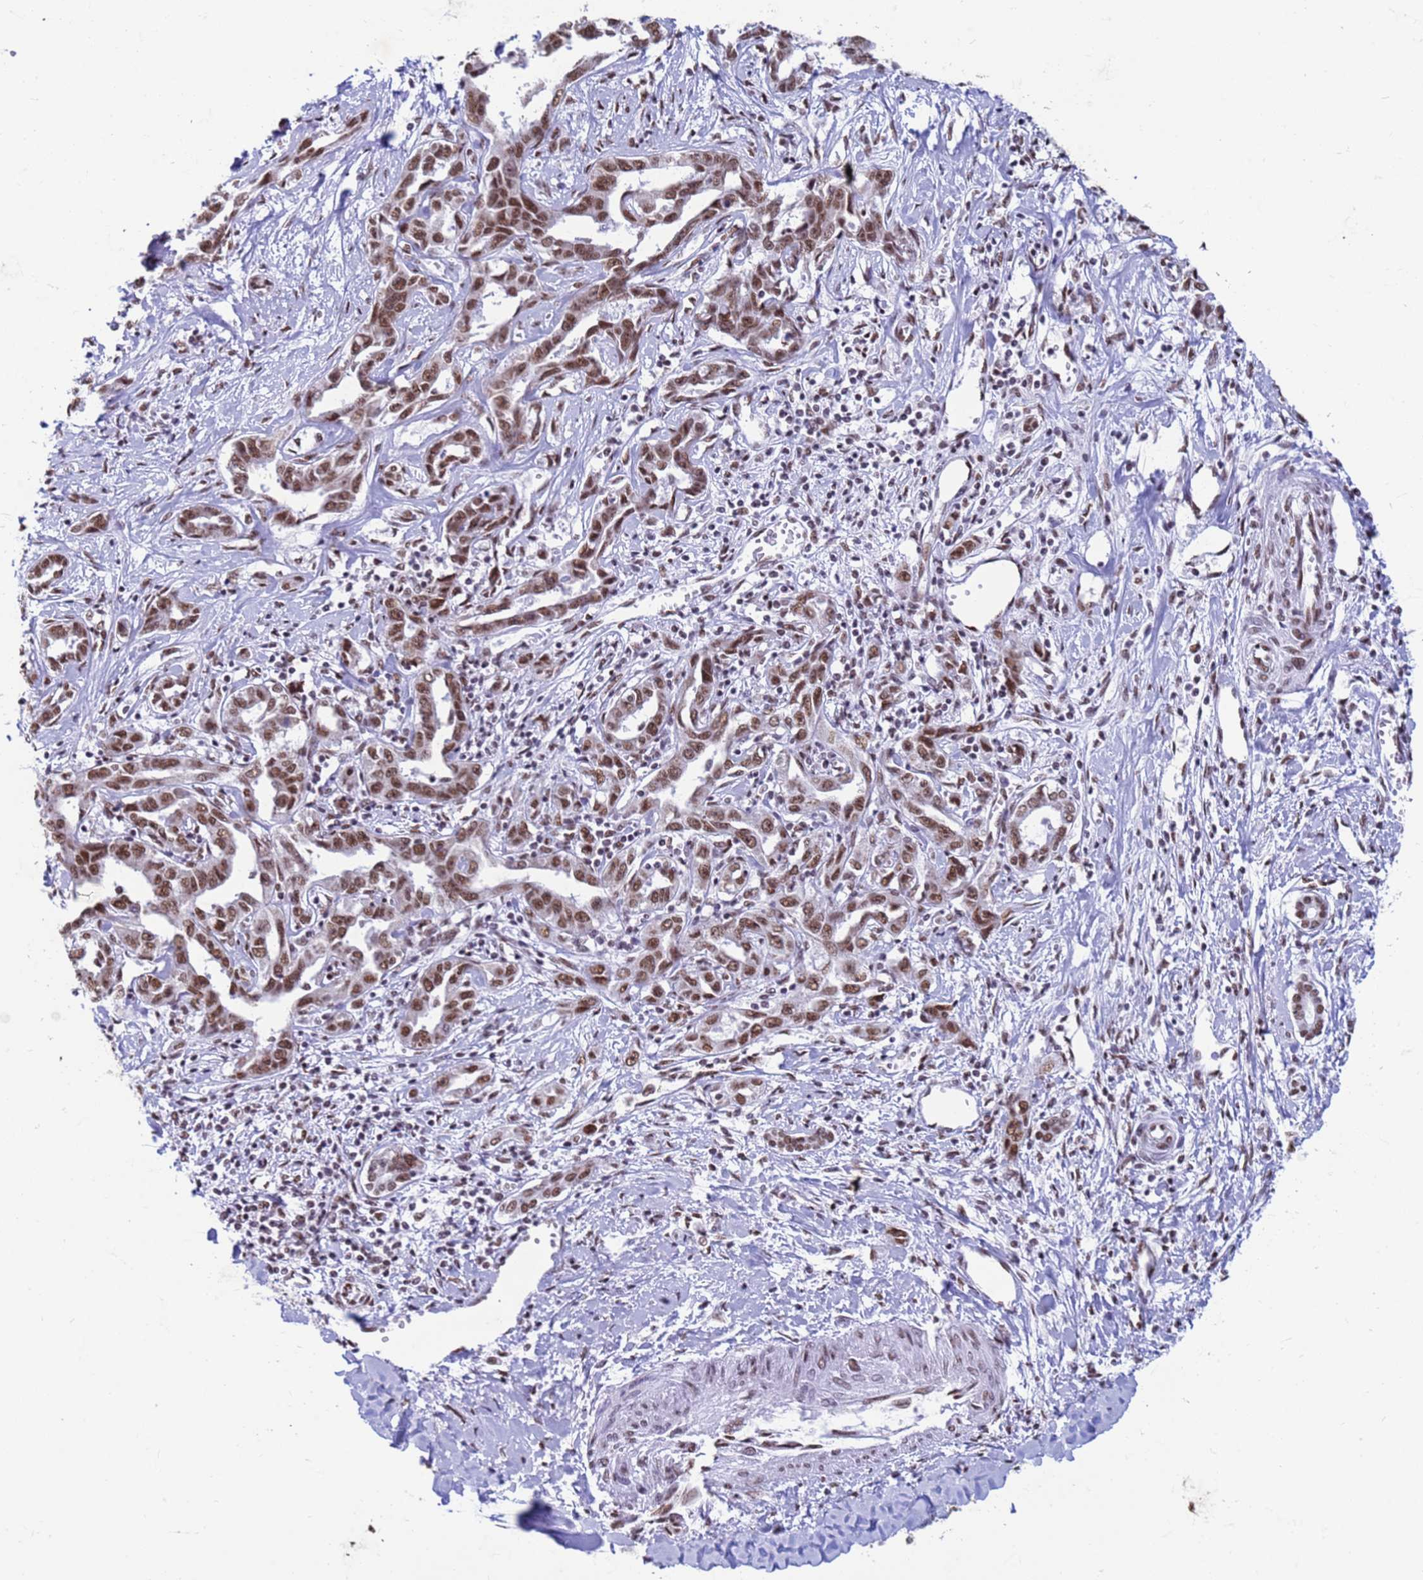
{"staining": {"intensity": "moderate", "quantity": ">75%", "location": "nuclear"}, "tissue": "liver cancer", "cell_type": "Tumor cells", "image_type": "cancer", "snomed": [{"axis": "morphology", "description": "Cholangiocarcinoma"}, {"axis": "topography", "description": "Liver"}], "caption": "Immunohistochemistry (IHC) of human liver cancer displays medium levels of moderate nuclear positivity in approximately >75% of tumor cells.", "gene": "FAM170B", "patient": {"sex": "male", "age": 59}}